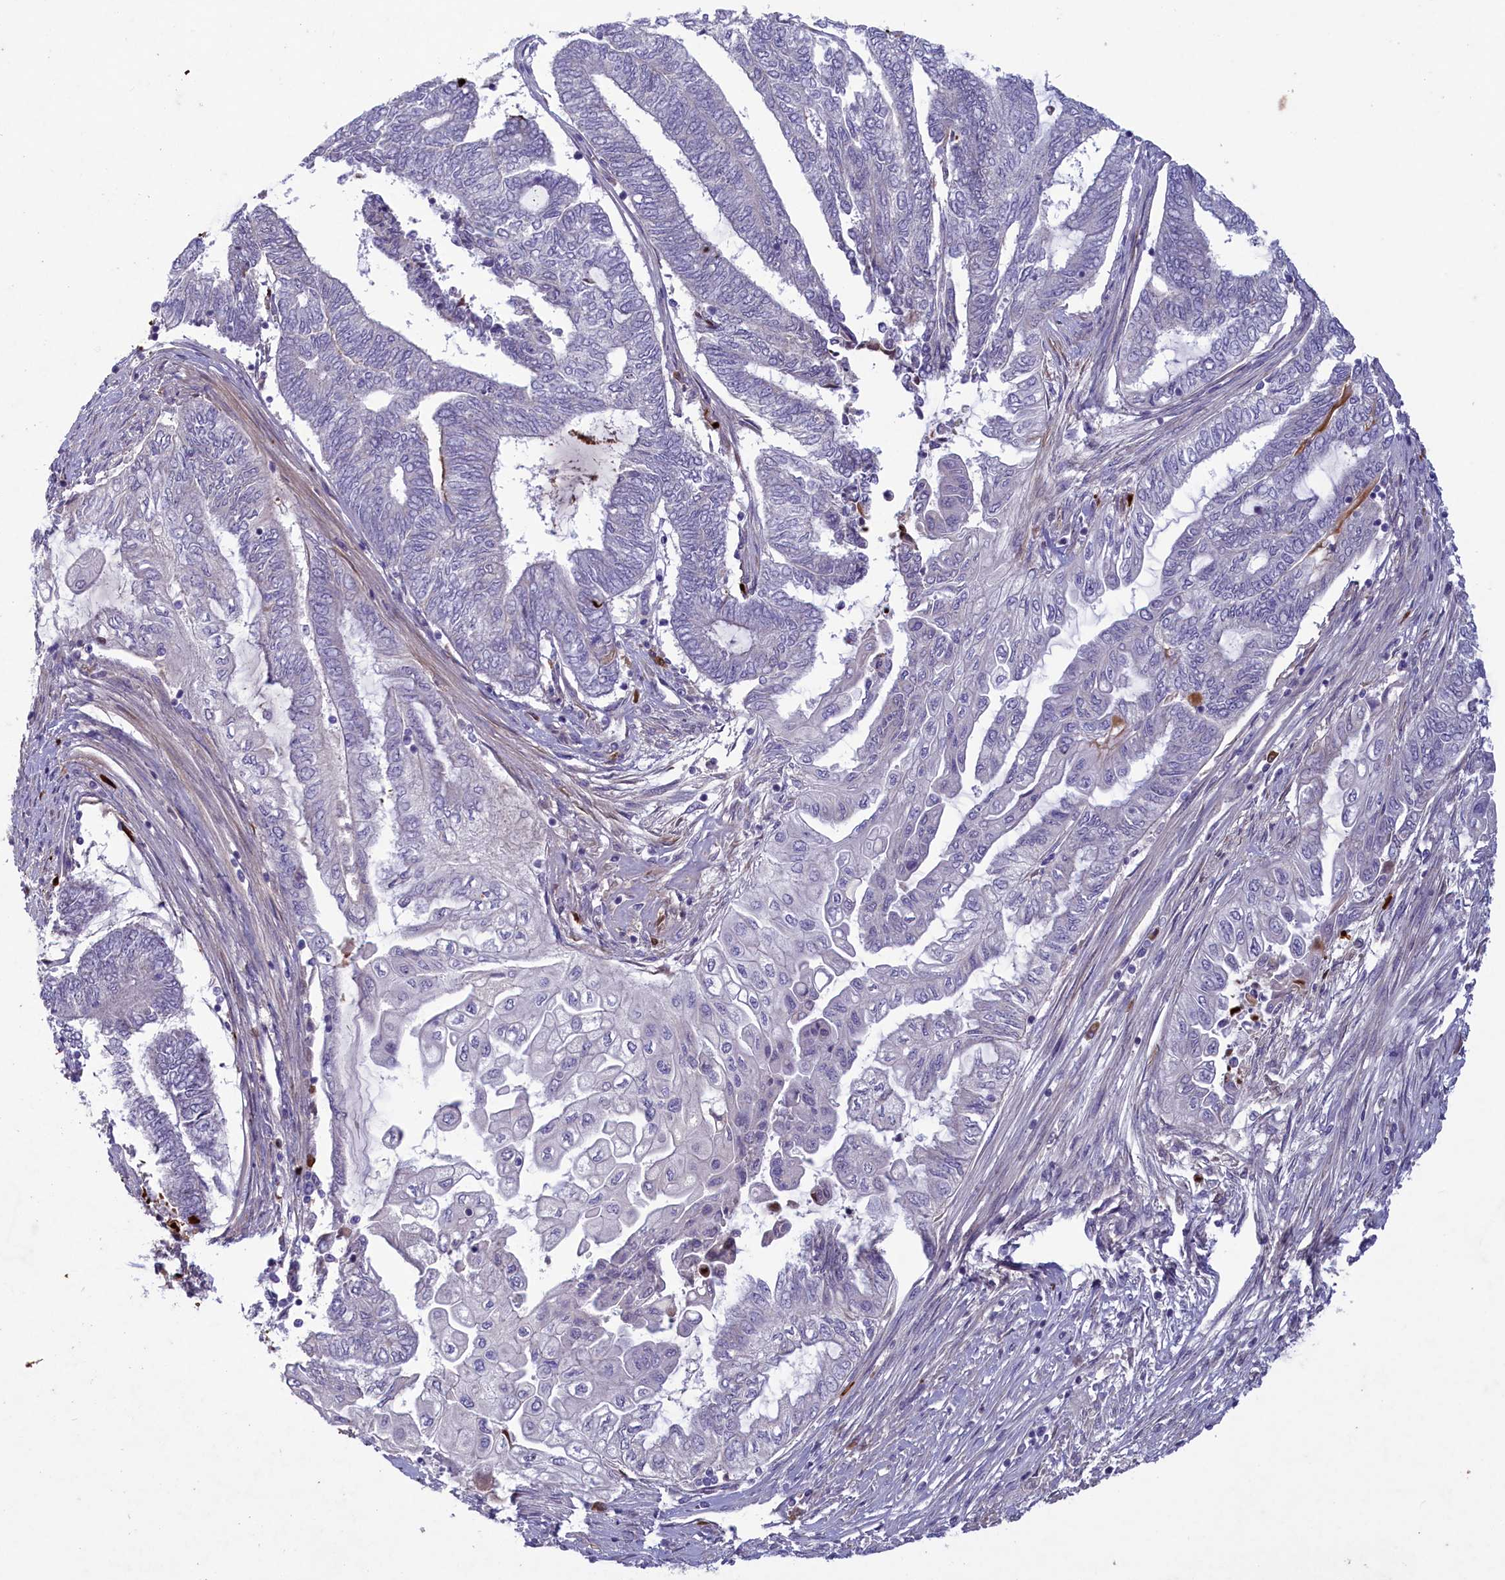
{"staining": {"intensity": "negative", "quantity": "none", "location": "none"}, "tissue": "endometrial cancer", "cell_type": "Tumor cells", "image_type": "cancer", "snomed": [{"axis": "morphology", "description": "Adenocarcinoma, NOS"}, {"axis": "topography", "description": "Uterus"}, {"axis": "topography", "description": "Endometrium"}], "caption": "Image shows no protein expression in tumor cells of endometrial adenocarcinoma tissue.", "gene": "PLEKHG6", "patient": {"sex": "female", "age": 70}}